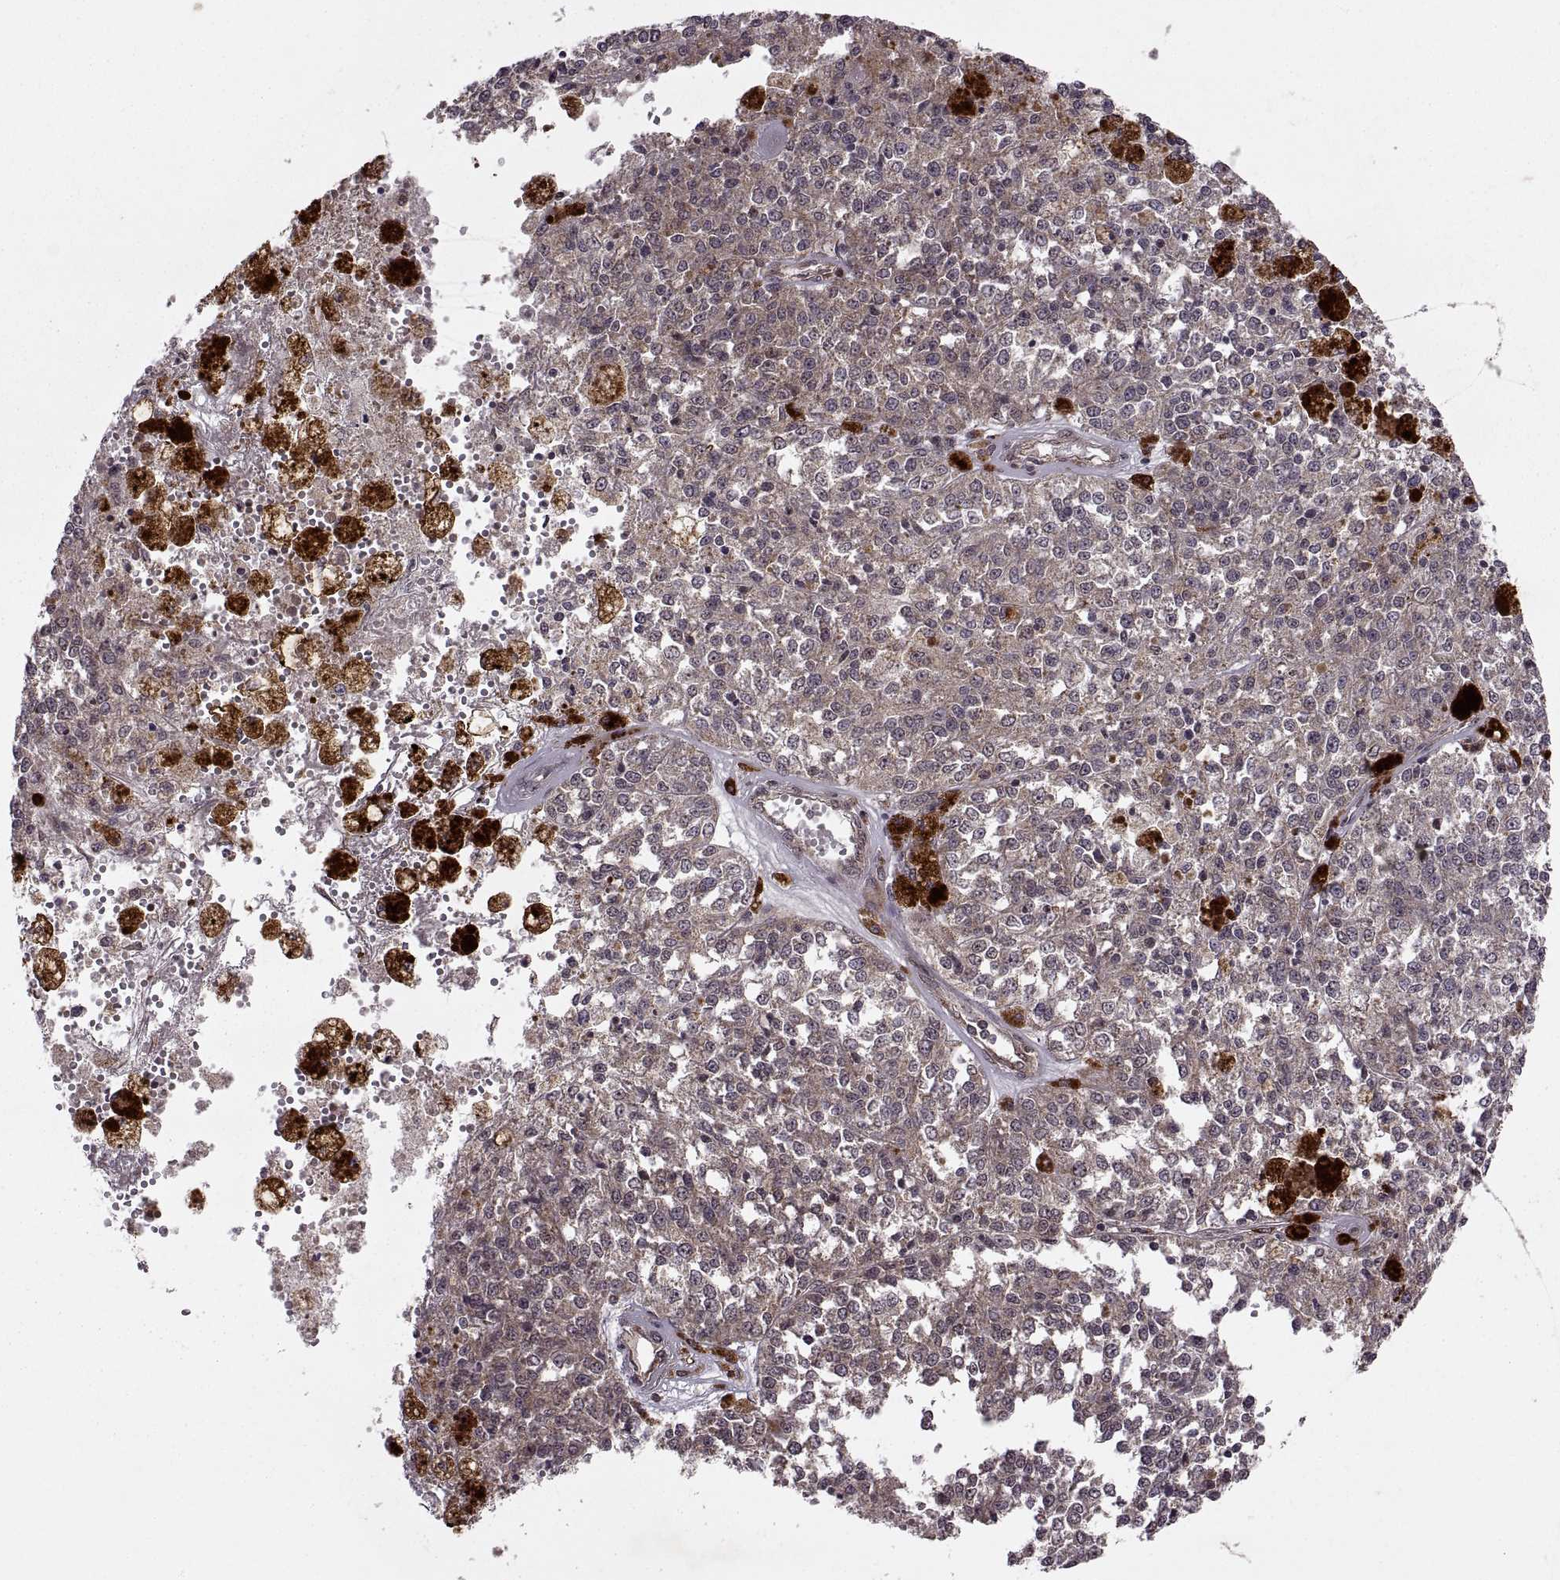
{"staining": {"intensity": "weak", "quantity": "25%-75%", "location": "cytoplasmic/membranous"}, "tissue": "melanoma", "cell_type": "Tumor cells", "image_type": "cancer", "snomed": [{"axis": "morphology", "description": "Malignant melanoma, Metastatic site"}, {"axis": "topography", "description": "Lymph node"}], "caption": "Melanoma stained for a protein (brown) demonstrates weak cytoplasmic/membranous positive staining in approximately 25%-75% of tumor cells.", "gene": "PTOV1", "patient": {"sex": "female", "age": 64}}